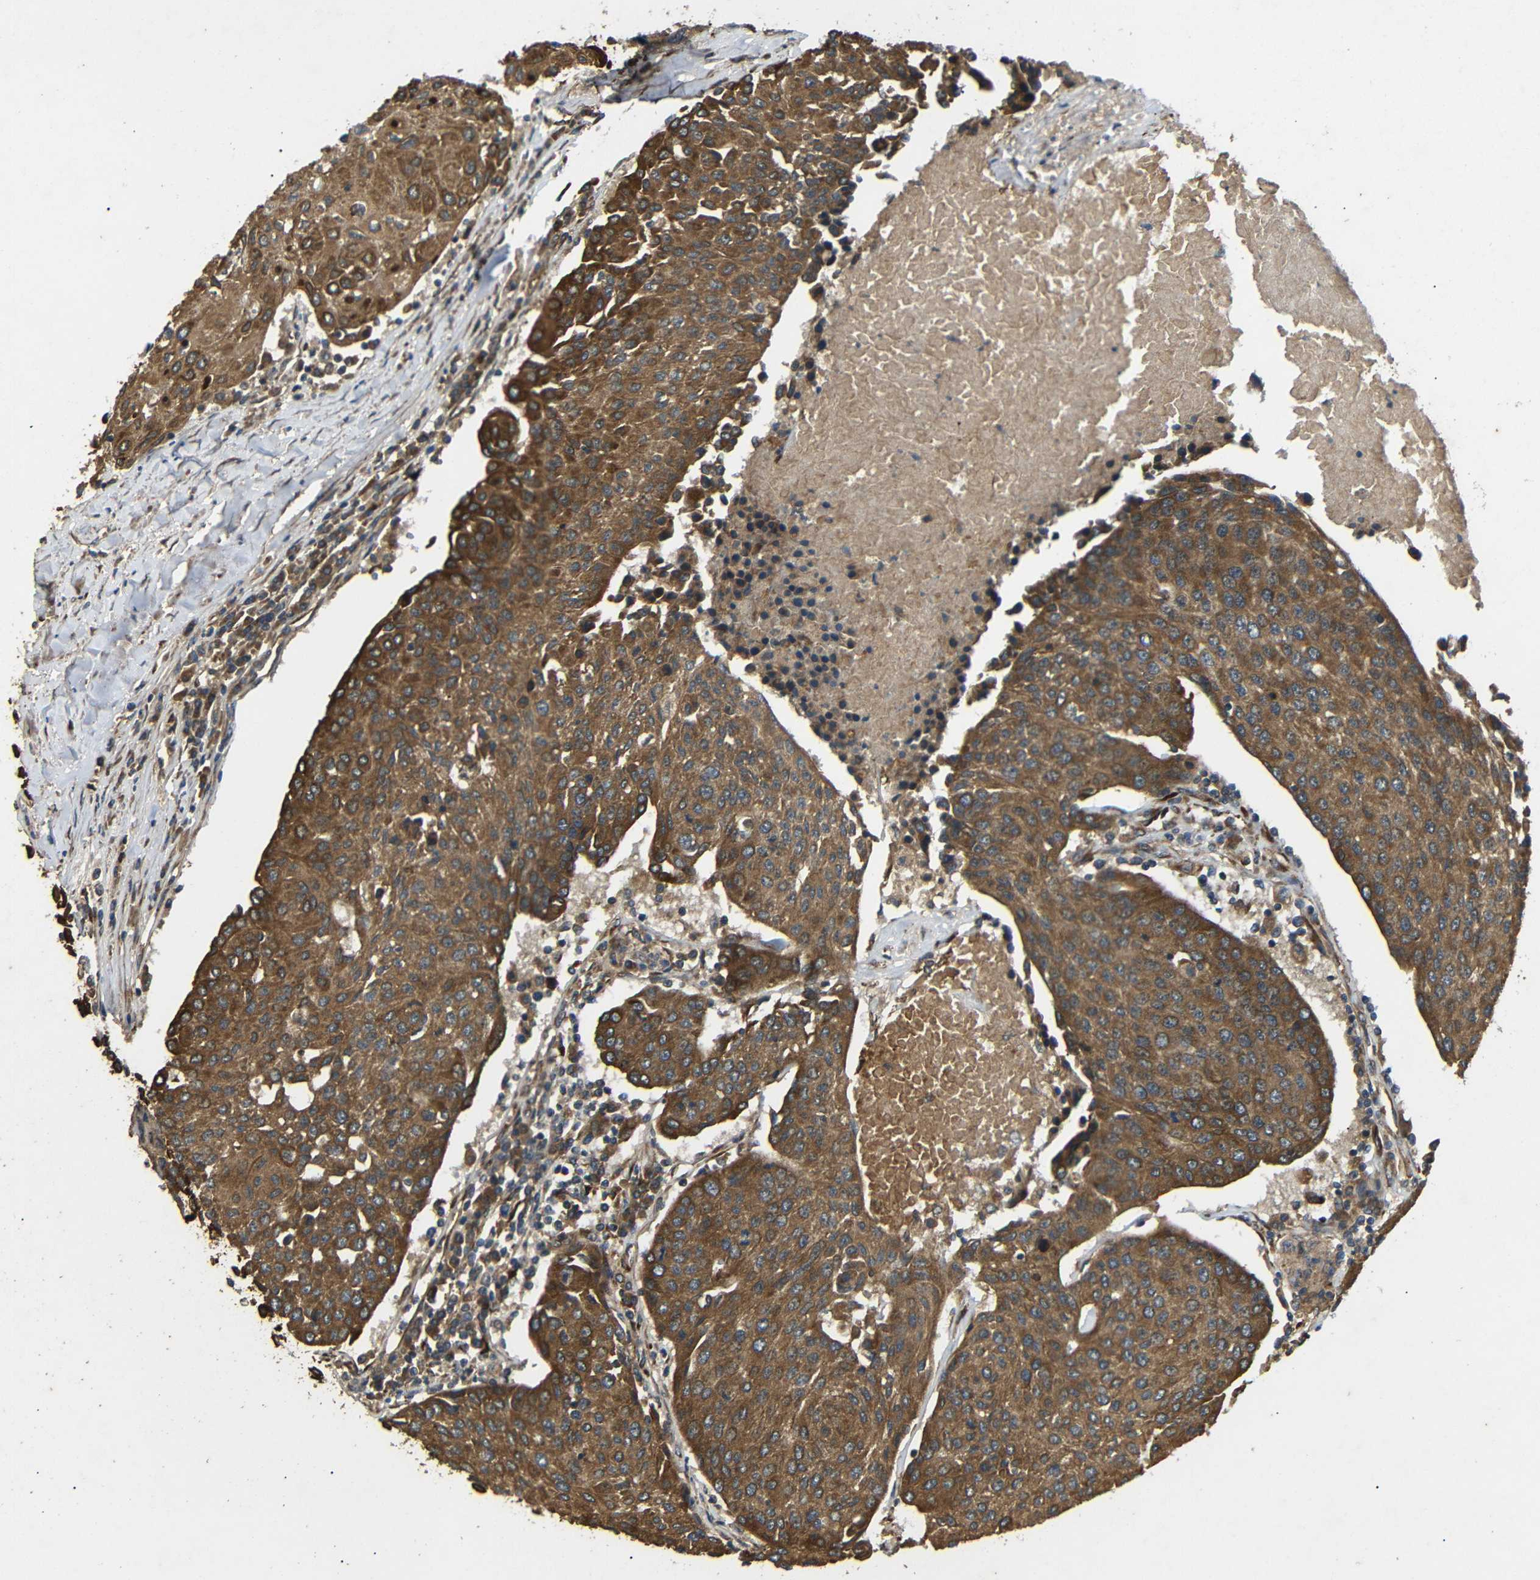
{"staining": {"intensity": "moderate", "quantity": ">75%", "location": "cytoplasmic/membranous"}, "tissue": "urothelial cancer", "cell_type": "Tumor cells", "image_type": "cancer", "snomed": [{"axis": "morphology", "description": "Urothelial carcinoma, High grade"}, {"axis": "topography", "description": "Urinary bladder"}], "caption": "An image of human urothelial cancer stained for a protein displays moderate cytoplasmic/membranous brown staining in tumor cells. (brown staining indicates protein expression, while blue staining denotes nuclei).", "gene": "TRPC1", "patient": {"sex": "female", "age": 85}}